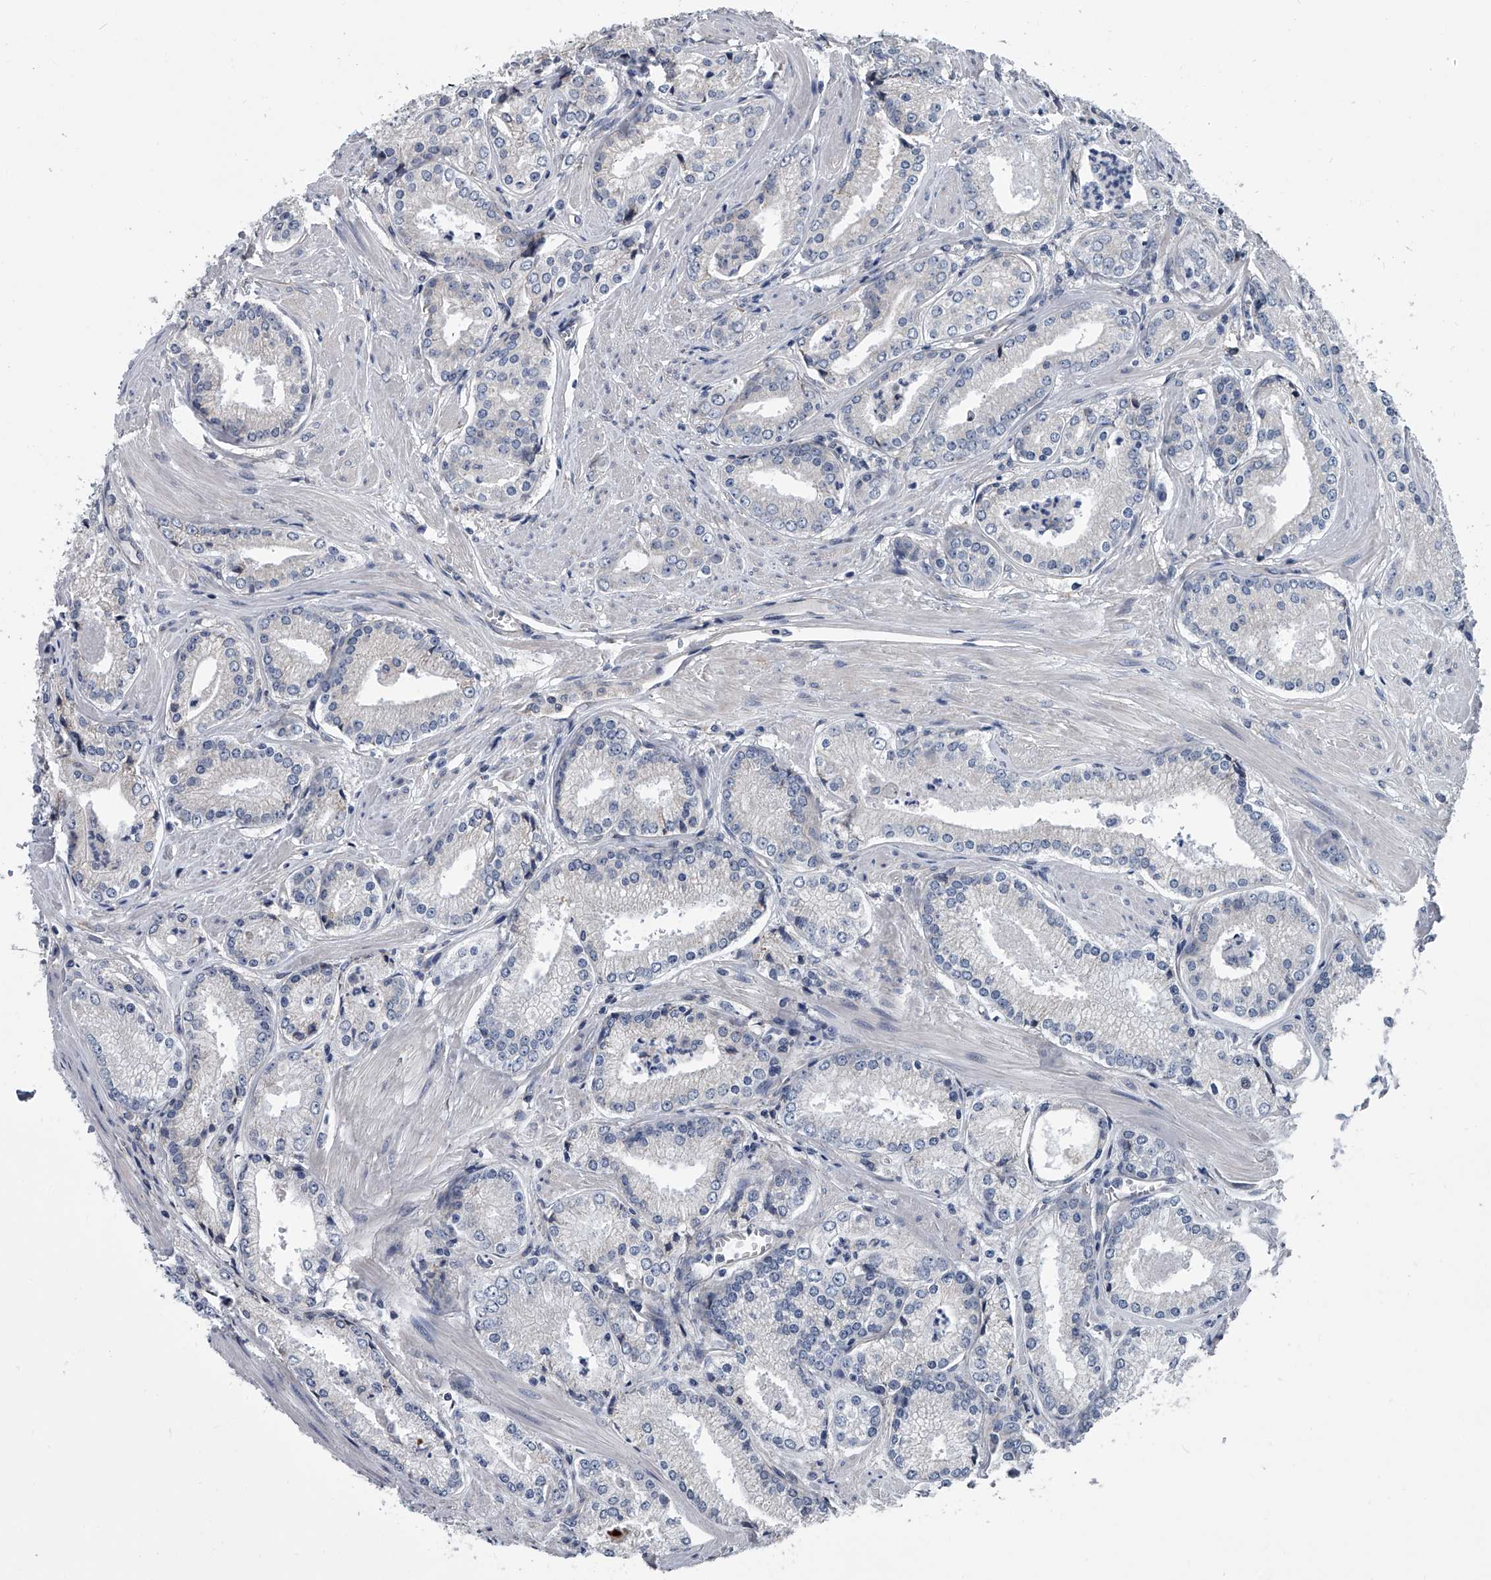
{"staining": {"intensity": "negative", "quantity": "none", "location": "none"}, "tissue": "prostate cancer", "cell_type": "Tumor cells", "image_type": "cancer", "snomed": [{"axis": "morphology", "description": "Adenocarcinoma, Low grade"}, {"axis": "topography", "description": "Prostate"}], "caption": "IHC micrograph of neoplastic tissue: human adenocarcinoma (low-grade) (prostate) stained with DAB (3,3'-diaminobenzidine) displays no significant protein expression in tumor cells.", "gene": "ABCG1", "patient": {"sex": "male", "age": 54}}